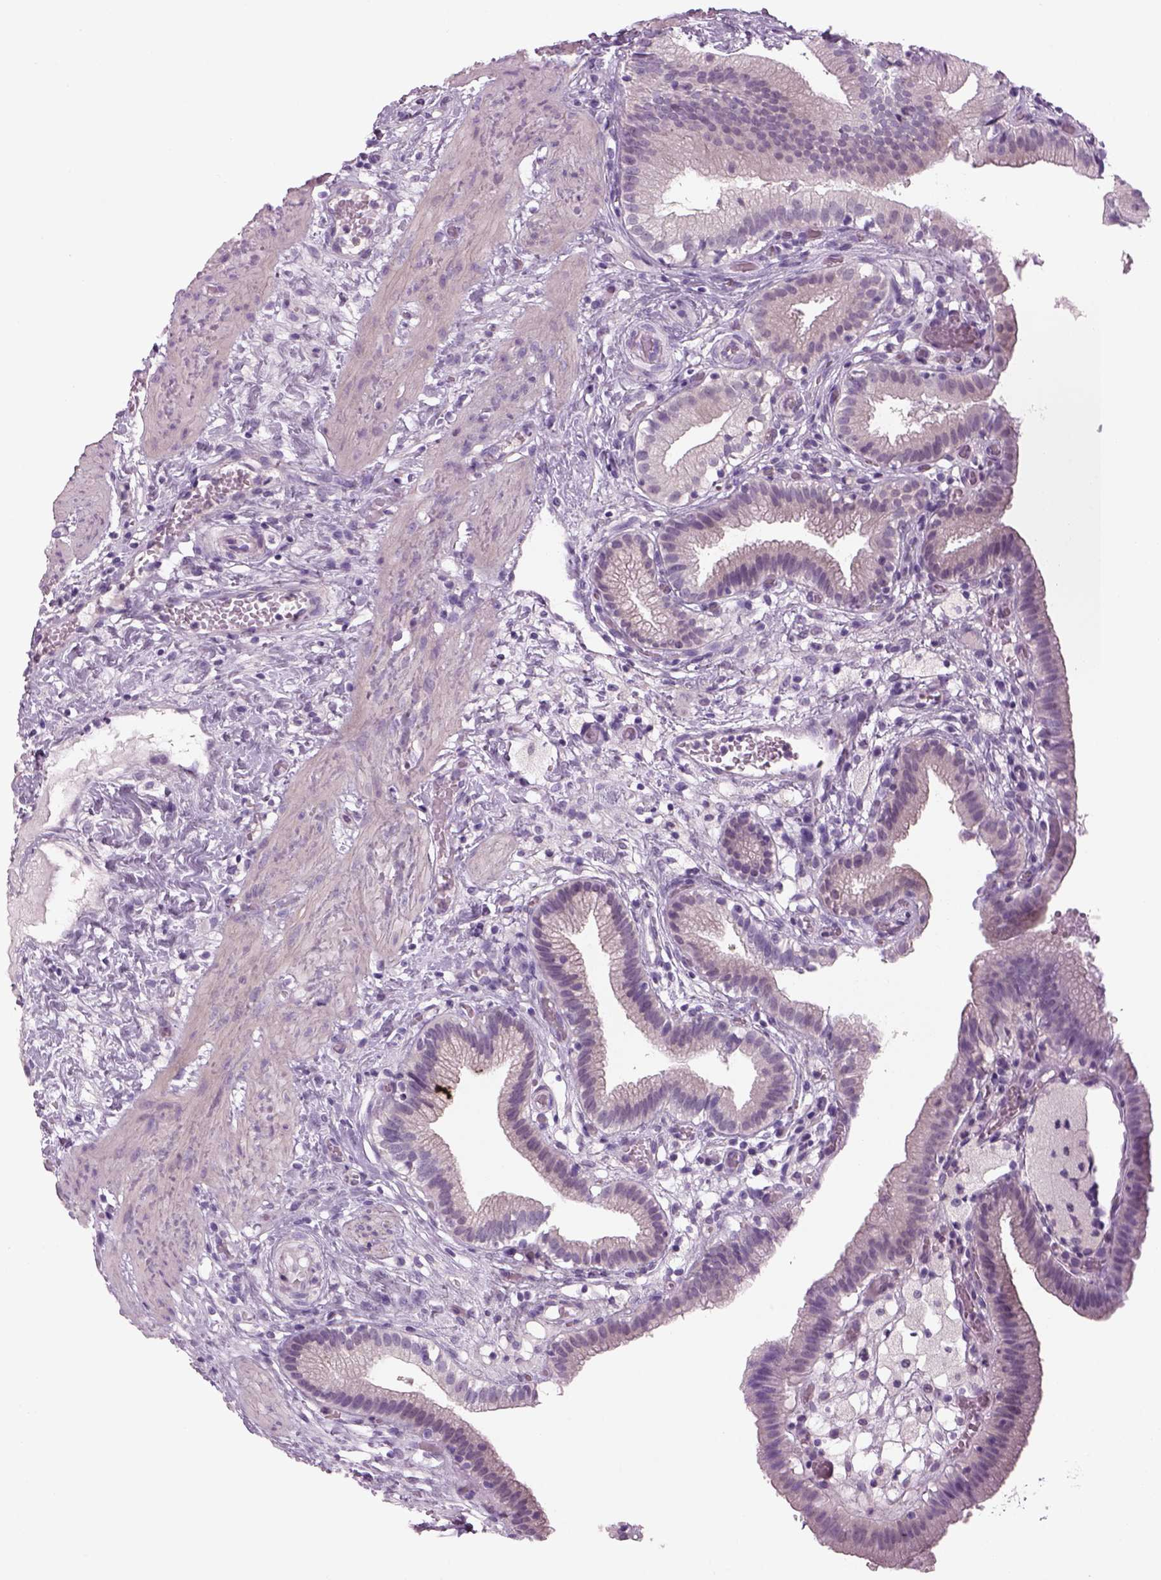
{"staining": {"intensity": "negative", "quantity": "none", "location": "none"}, "tissue": "gallbladder", "cell_type": "Glandular cells", "image_type": "normal", "snomed": [{"axis": "morphology", "description": "Normal tissue, NOS"}, {"axis": "topography", "description": "Gallbladder"}], "caption": "A photomicrograph of human gallbladder is negative for staining in glandular cells. The staining is performed using DAB (3,3'-diaminobenzidine) brown chromogen with nuclei counter-stained in using hematoxylin.", "gene": "MDH1B", "patient": {"sex": "female", "age": 24}}